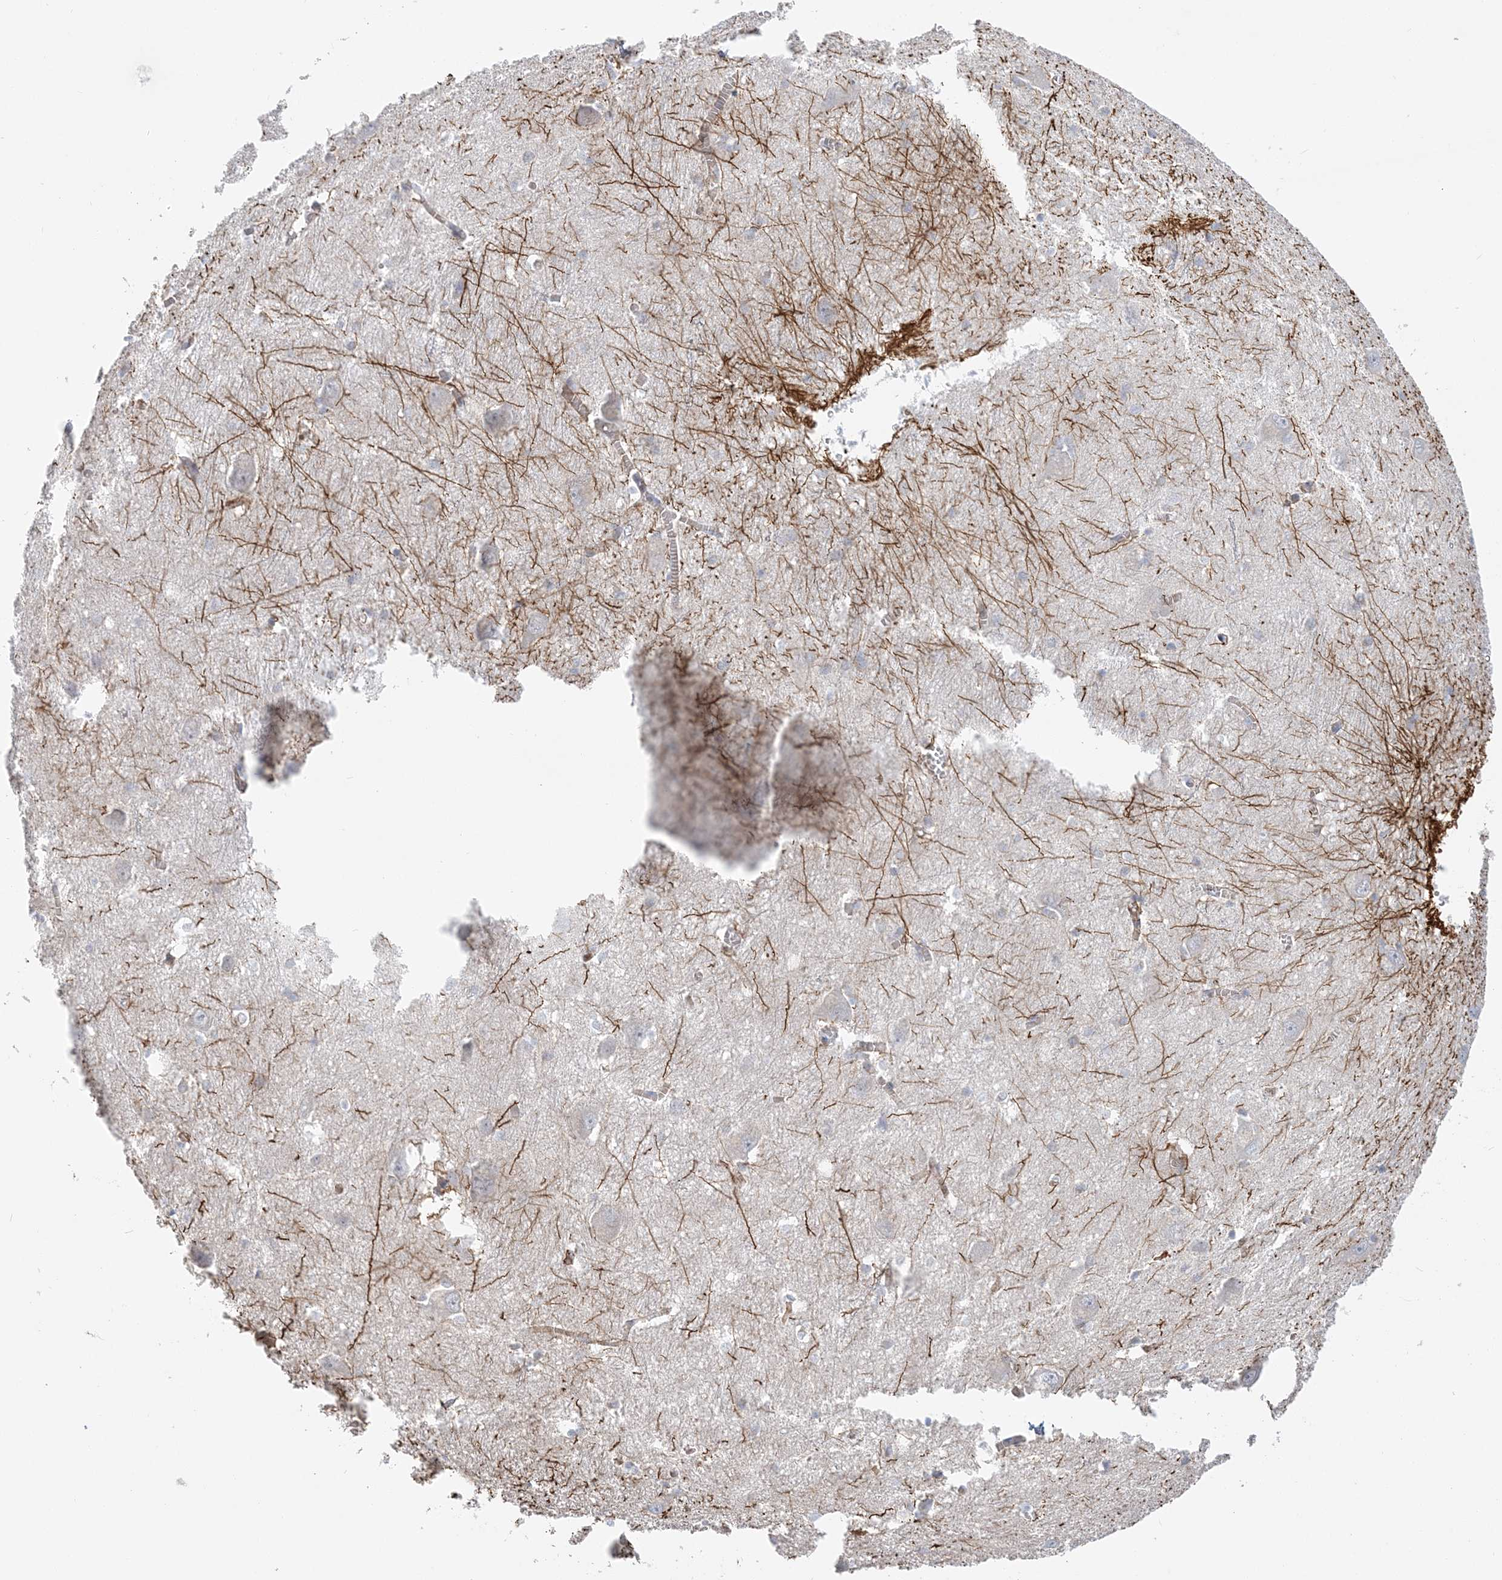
{"staining": {"intensity": "moderate", "quantity": "<25%", "location": "cytoplasmic/membranous"}, "tissue": "caudate", "cell_type": "Glial cells", "image_type": "normal", "snomed": [{"axis": "morphology", "description": "Normal tissue, NOS"}, {"axis": "topography", "description": "Lateral ventricle wall"}], "caption": "Caudate stained for a protein demonstrates moderate cytoplasmic/membranous positivity in glial cells. The staining is performed using DAB (3,3'-diaminobenzidine) brown chromogen to label protein expression. The nuclei are counter-stained blue using hematoxylin.", "gene": "SCLT1", "patient": {"sex": "male", "age": 37}}